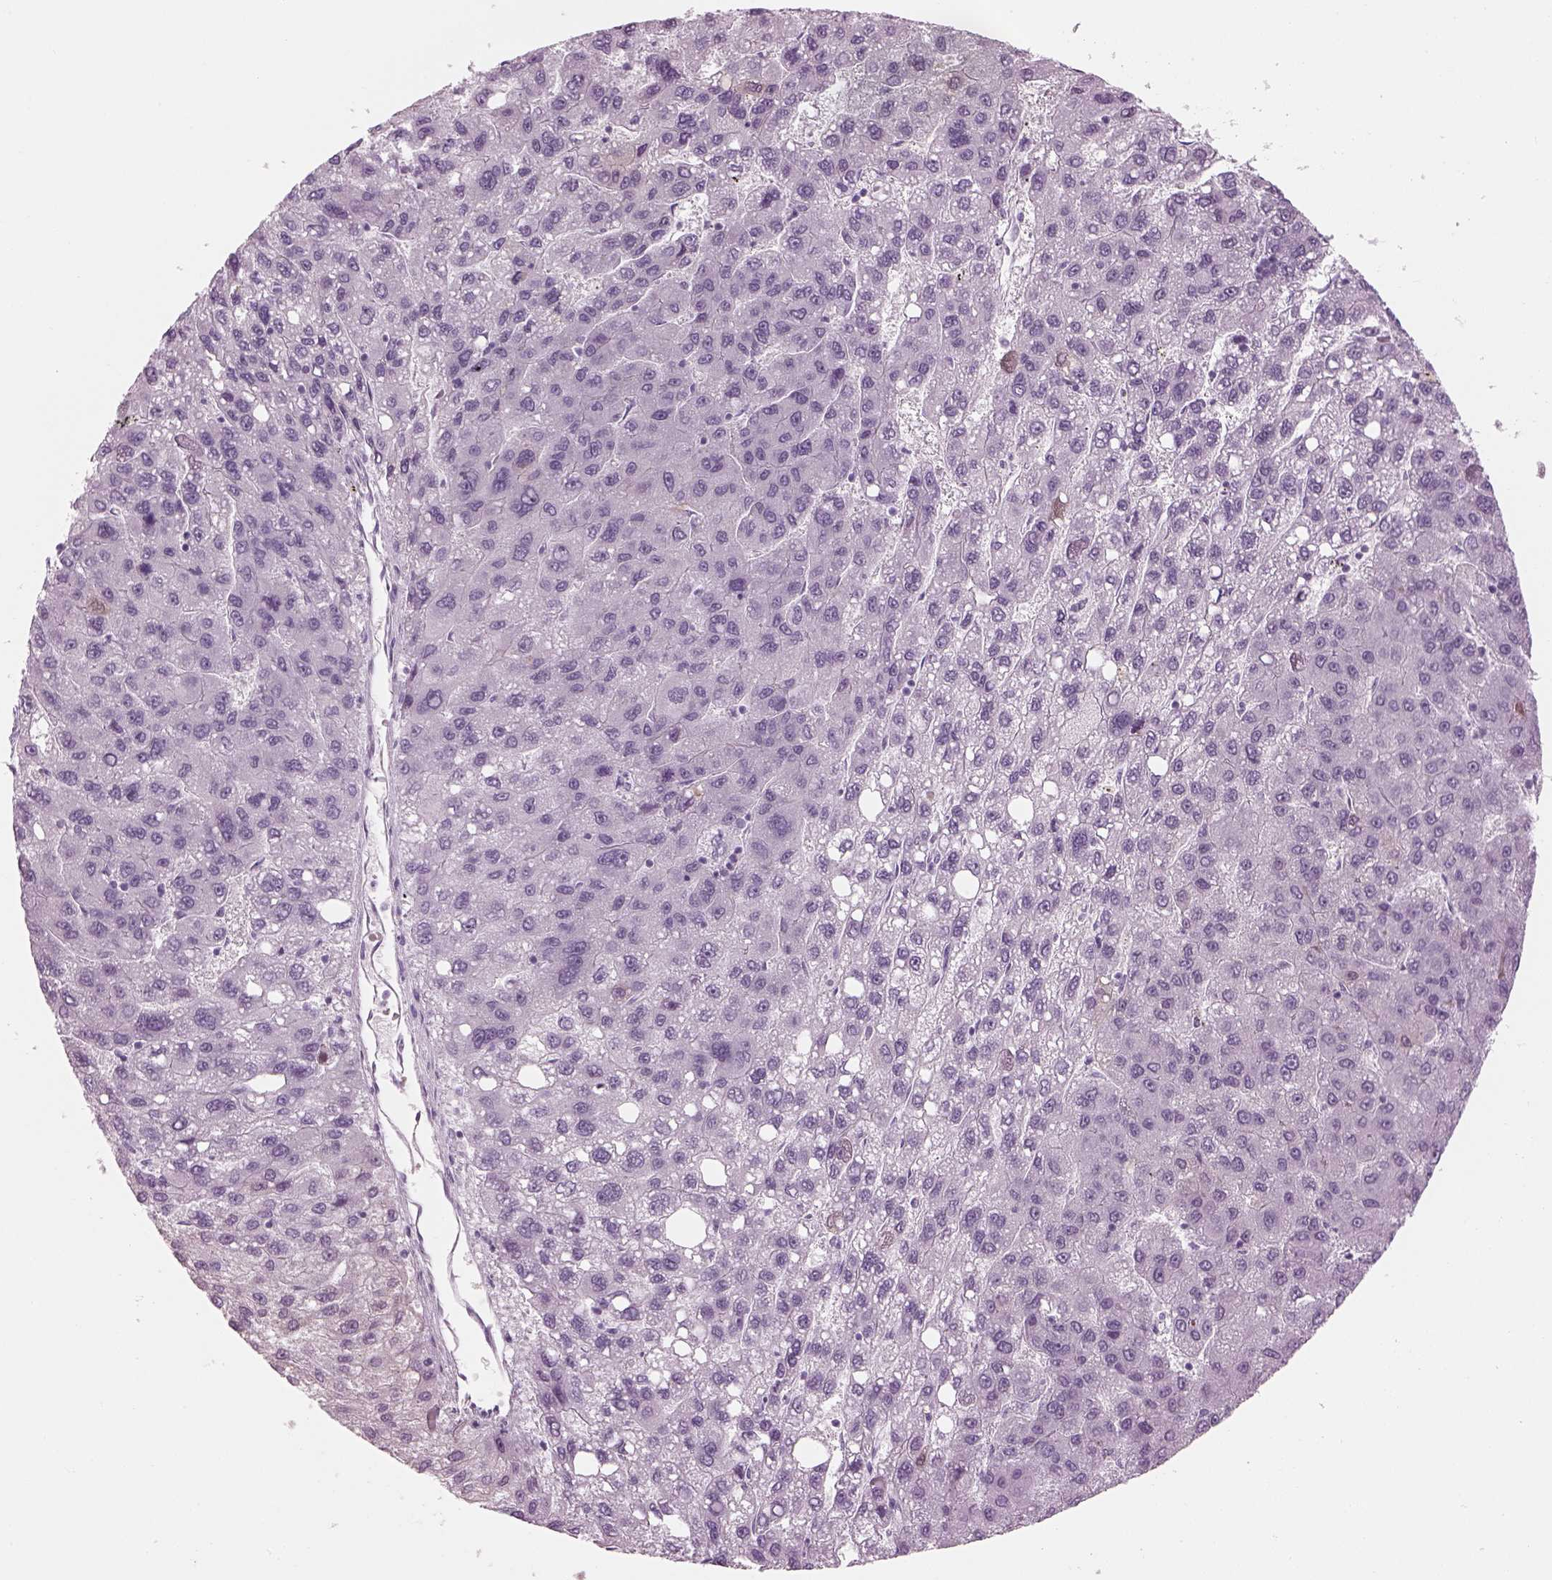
{"staining": {"intensity": "negative", "quantity": "none", "location": "none"}, "tissue": "liver cancer", "cell_type": "Tumor cells", "image_type": "cancer", "snomed": [{"axis": "morphology", "description": "Carcinoma, Hepatocellular, NOS"}, {"axis": "topography", "description": "Liver"}], "caption": "This is an IHC image of human liver hepatocellular carcinoma. There is no staining in tumor cells.", "gene": "SAG", "patient": {"sex": "female", "age": 82}}